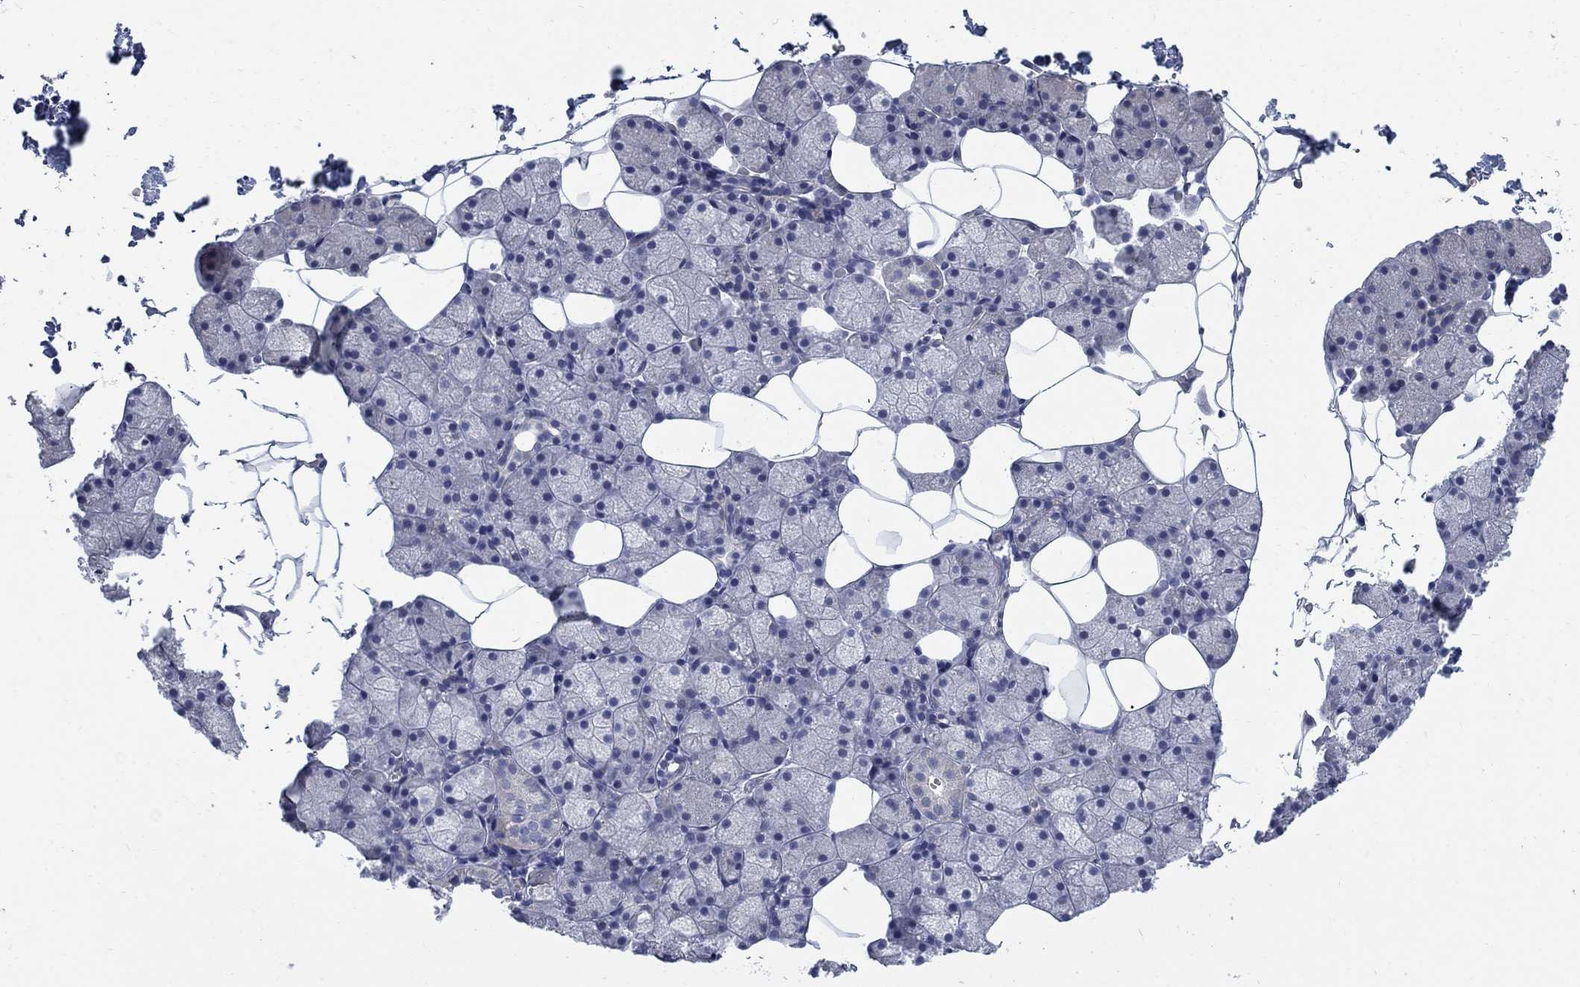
{"staining": {"intensity": "negative", "quantity": "none", "location": "none"}, "tissue": "salivary gland", "cell_type": "Glandular cells", "image_type": "normal", "snomed": [{"axis": "morphology", "description": "Normal tissue, NOS"}, {"axis": "topography", "description": "Salivary gland"}], "caption": "Benign salivary gland was stained to show a protein in brown. There is no significant staining in glandular cells.", "gene": "DNER", "patient": {"sex": "male", "age": 38}}